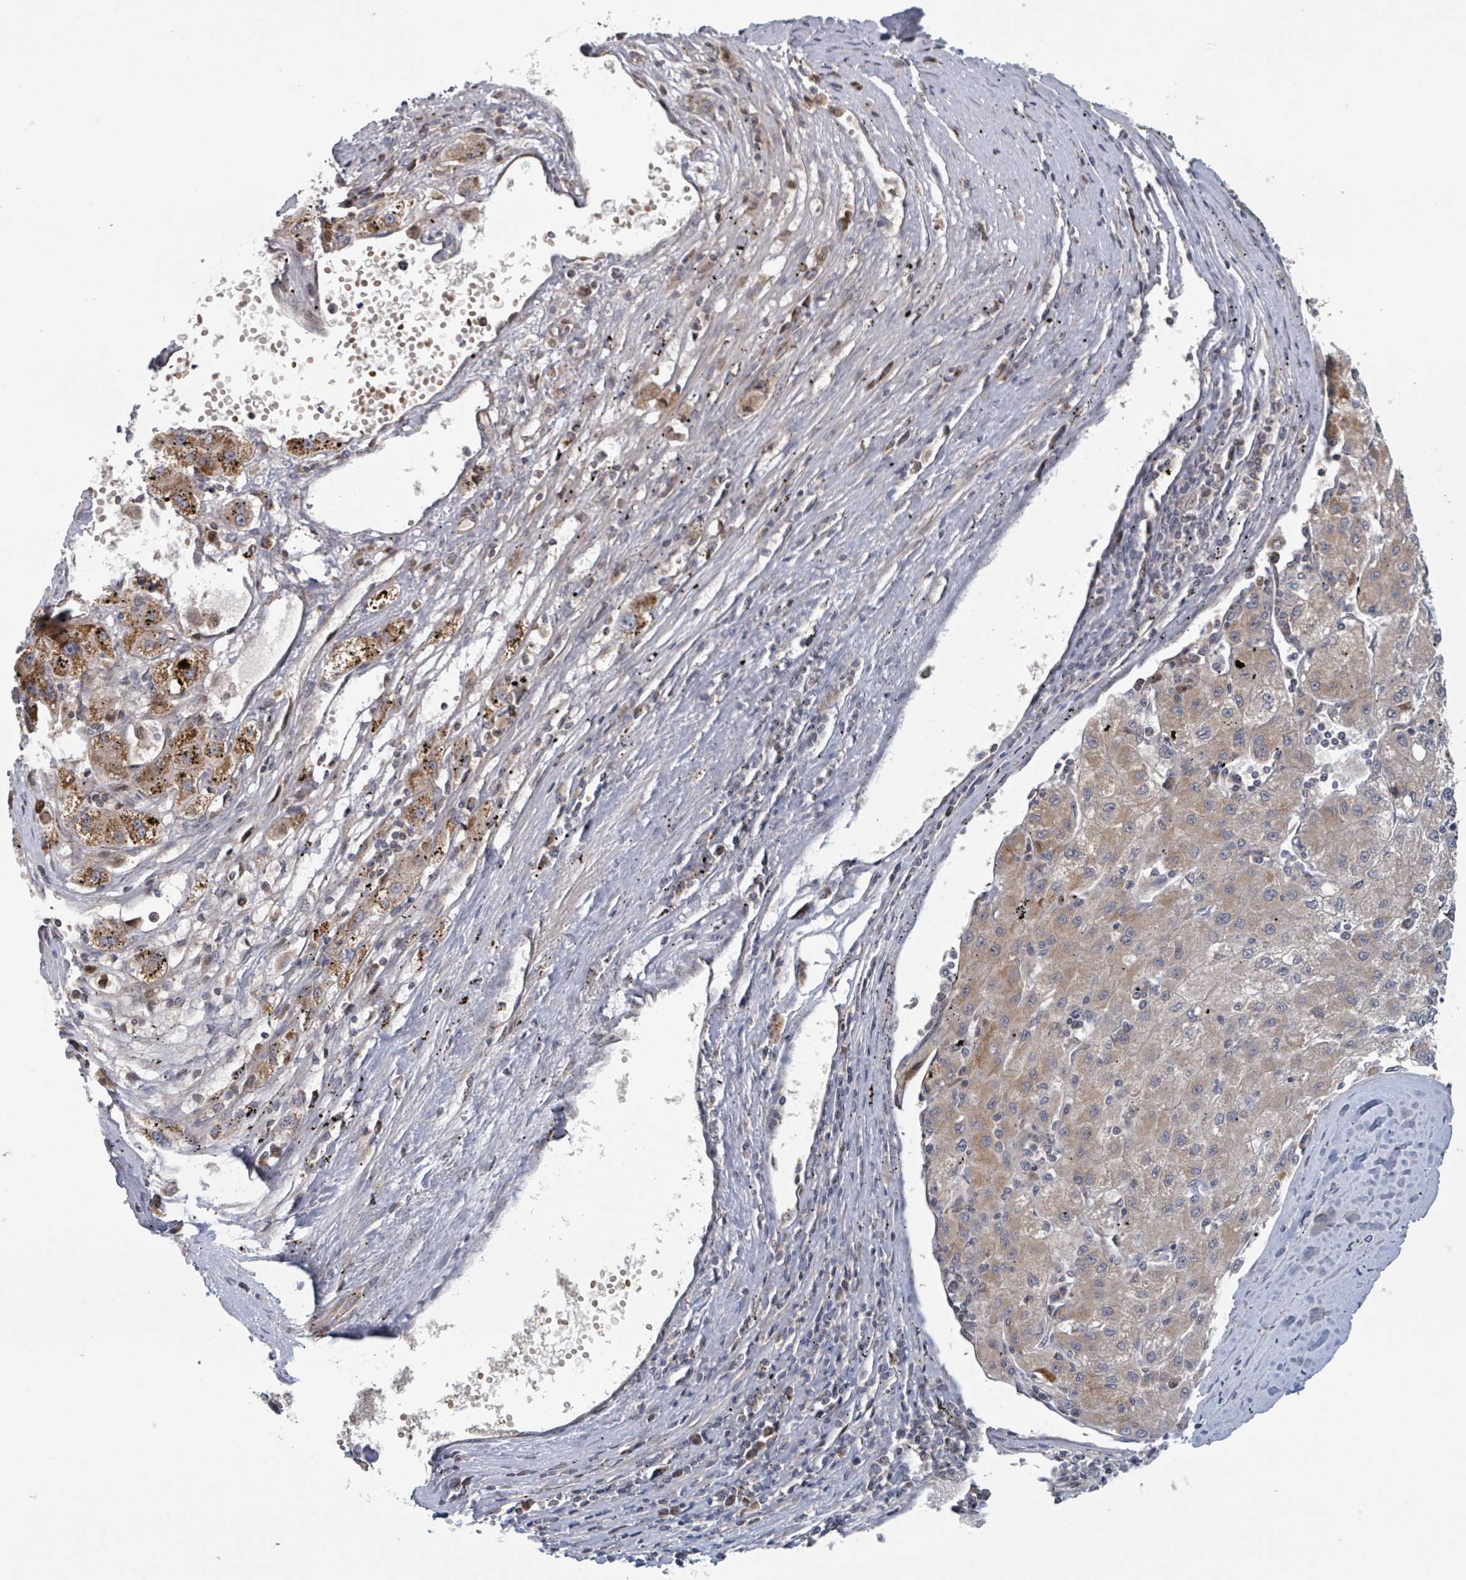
{"staining": {"intensity": "moderate", "quantity": "<25%", "location": "cytoplasmic/membranous"}, "tissue": "liver cancer", "cell_type": "Tumor cells", "image_type": "cancer", "snomed": [{"axis": "morphology", "description": "Carcinoma, Hepatocellular, NOS"}, {"axis": "topography", "description": "Liver"}], "caption": "Protein analysis of liver hepatocellular carcinoma tissue demonstrates moderate cytoplasmic/membranous staining in about <25% of tumor cells.", "gene": "HIVEP1", "patient": {"sex": "male", "age": 72}}